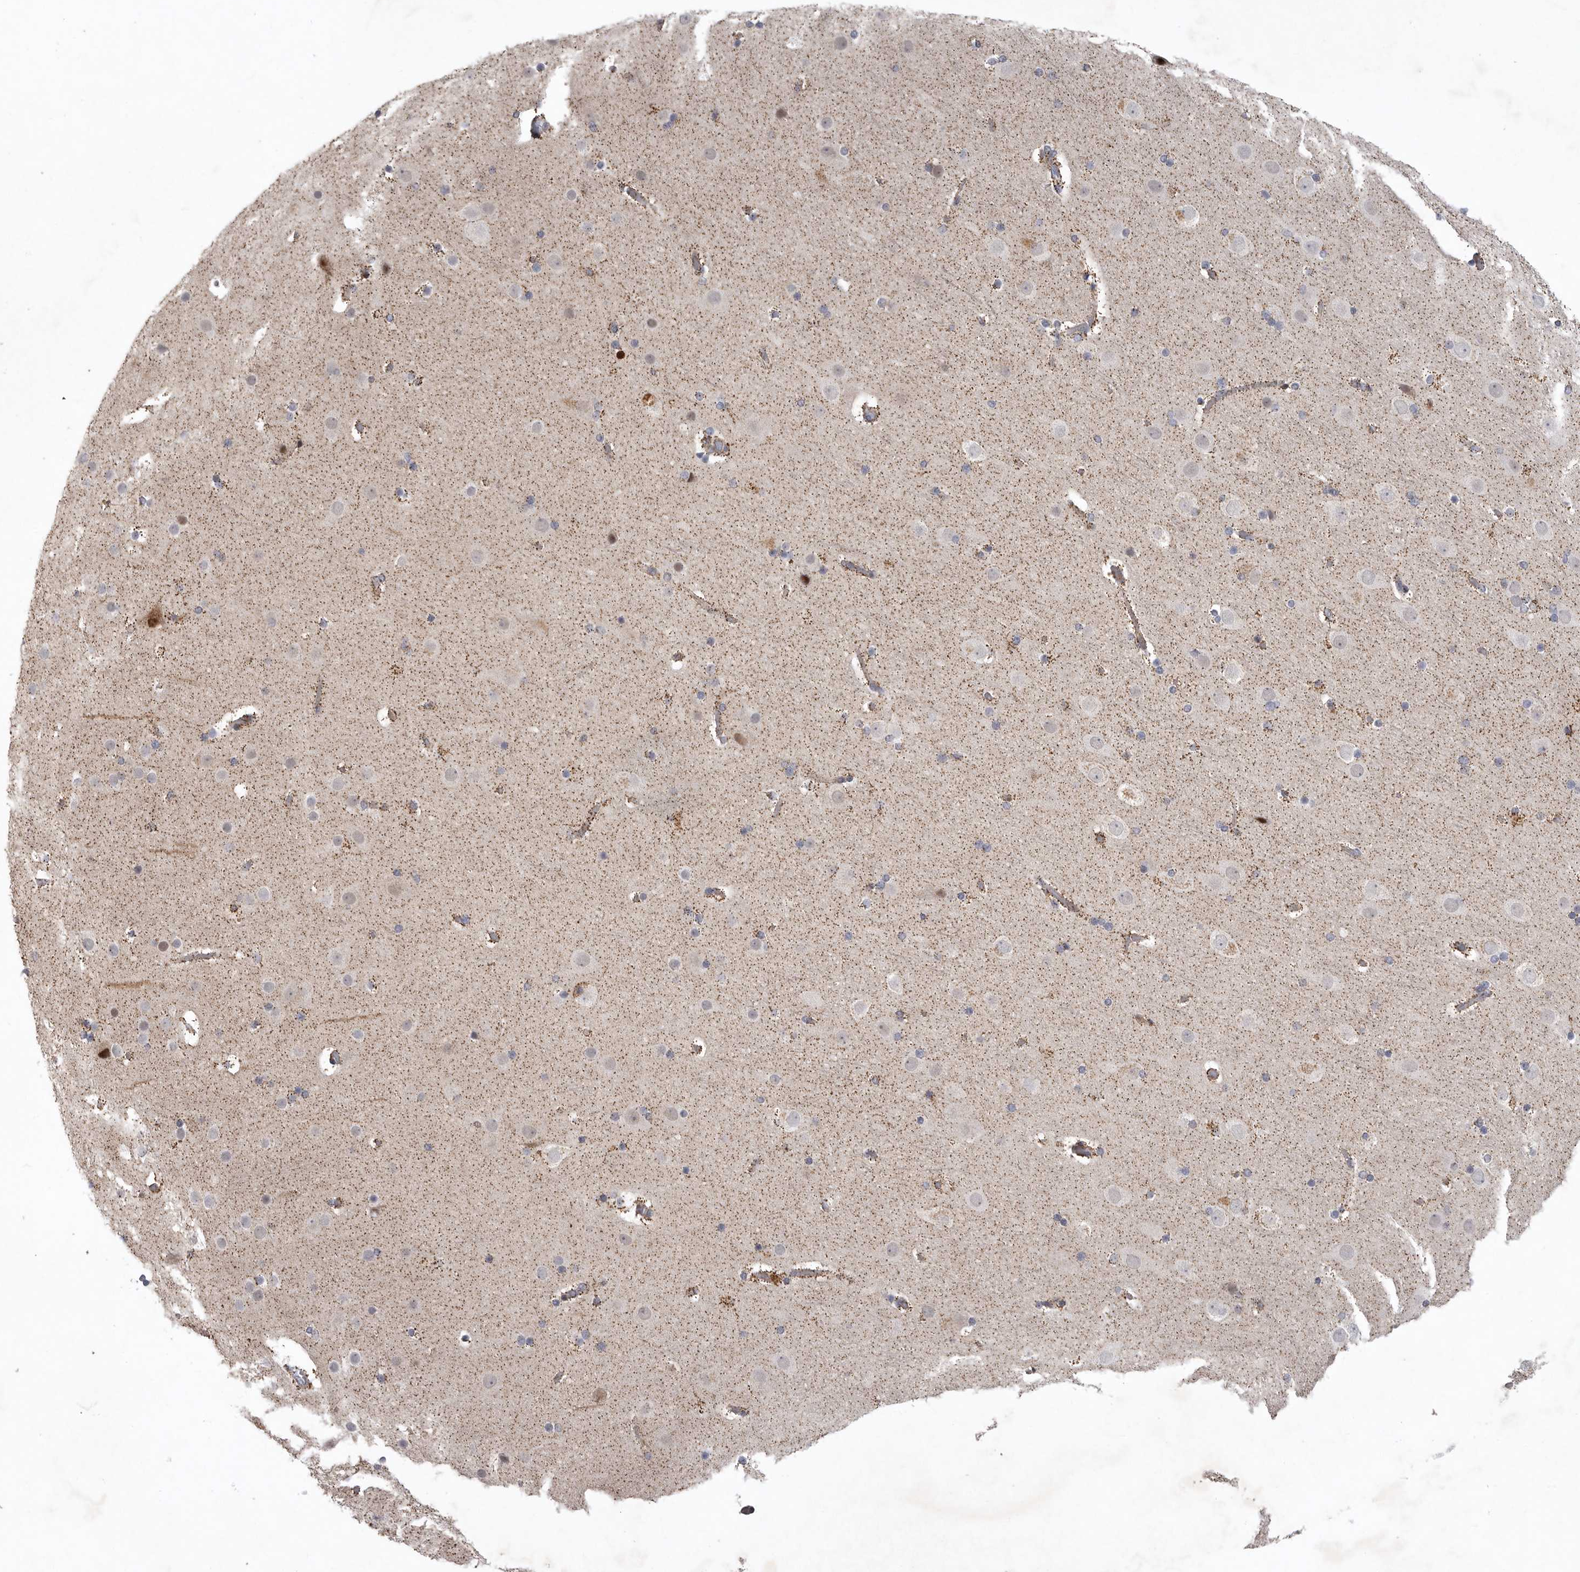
{"staining": {"intensity": "weak", "quantity": "25%-75%", "location": "cytoplasmic/membranous"}, "tissue": "cerebral cortex", "cell_type": "Endothelial cells", "image_type": "normal", "snomed": [{"axis": "morphology", "description": "Normal tissue, NOS"}, {"axis": "topography", "description": "Cerebral cortex"}], "caption": "This image shows immunohistochemistry (IHC) staining of benign human cerebral cortex, with low weak cytoplasmic/membranous staining in about 25%-75% of endothelial cells.", "gene": "MPZL1", "patient": {"sex": "male", "age": 57}}